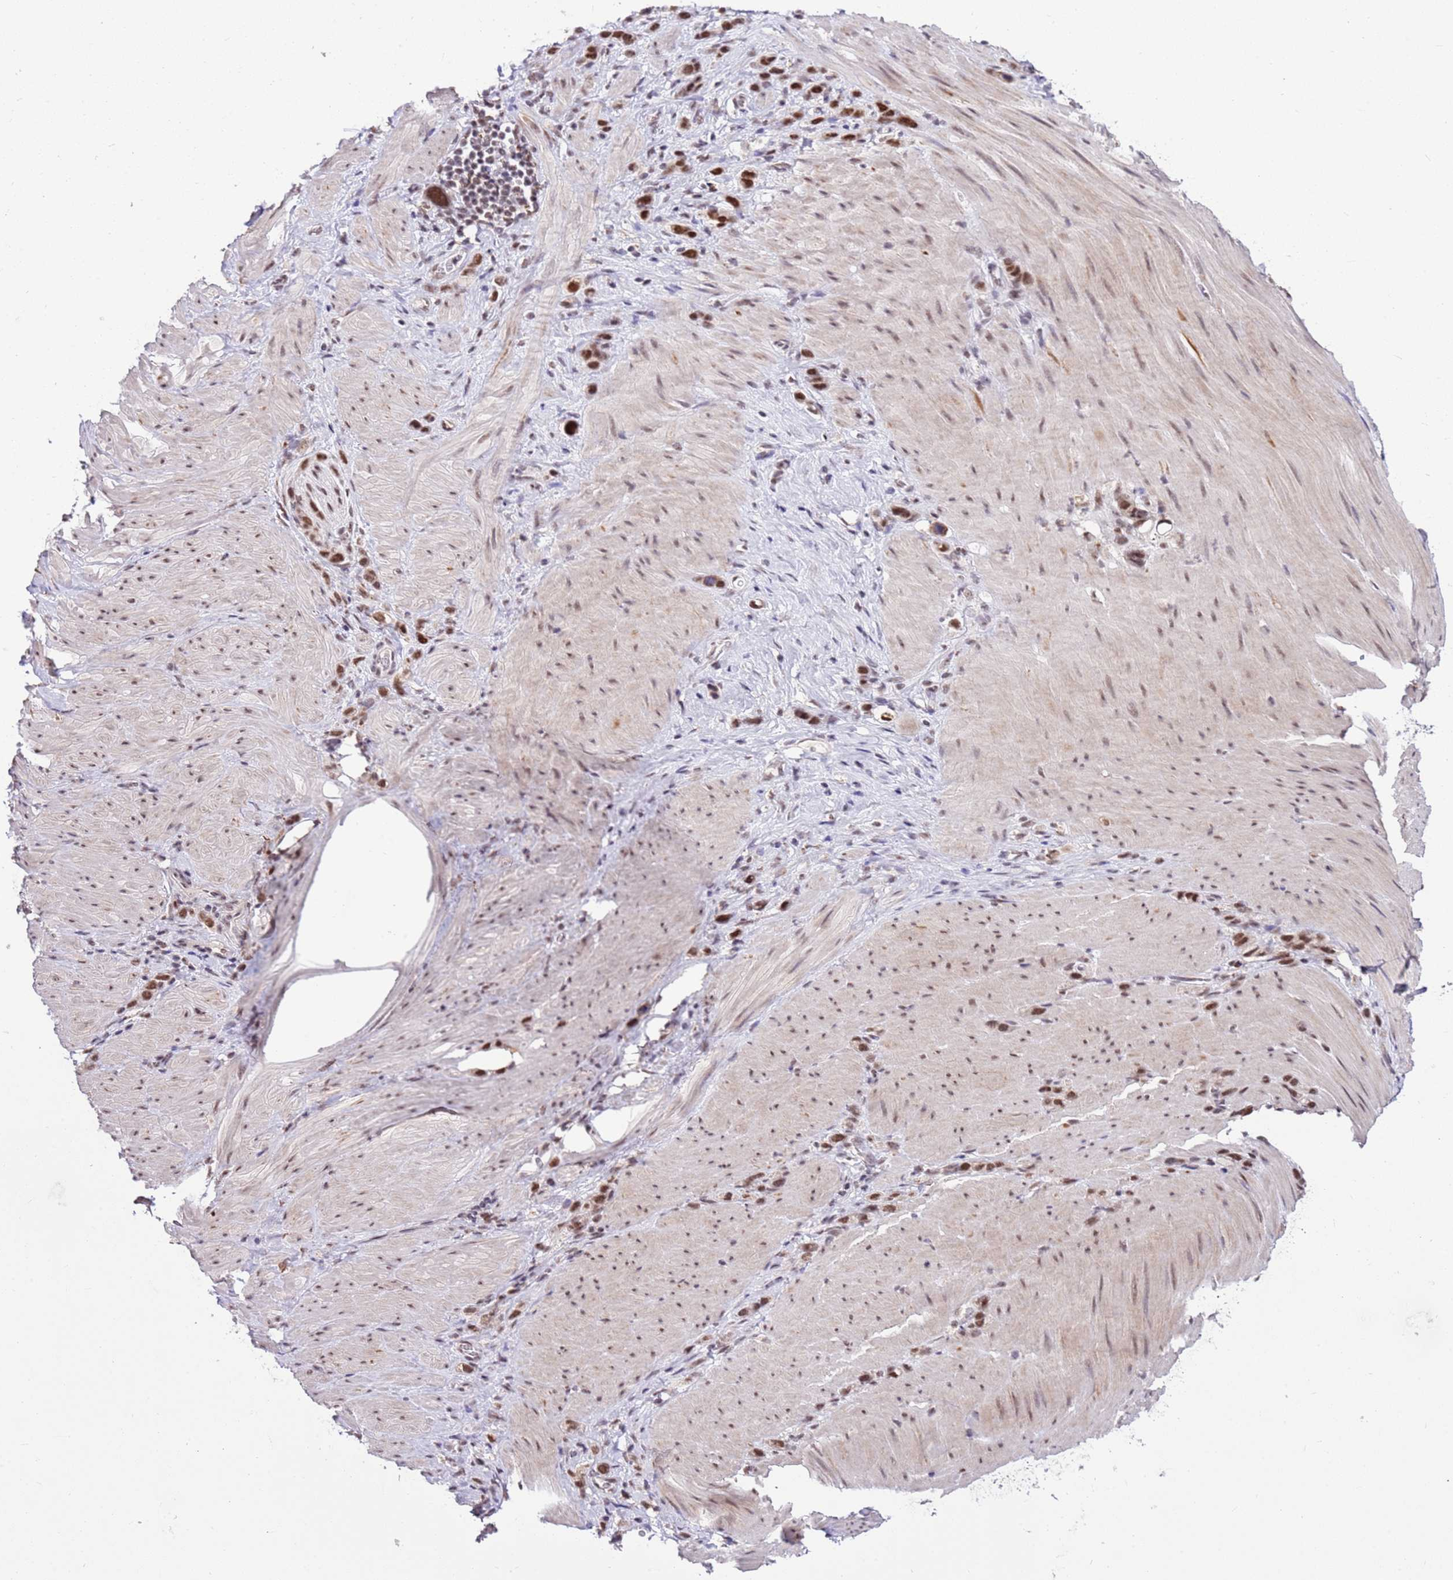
{"staining": {"intensity": "strong", "quantity": ">75%", "location": "nuclear"}, "tissue": "stomach cancer", "cell_type": "Tumor cells", "image_type": "cancer", "snomed": [{"axis": "morphology", "description": "Adenocarcinoma, NOS"}, {"axis": "topography", "description": "Stomach"}], "caption": "The histopathology image demonstrates immunohistochemical staining of adenocarcinoma (stomach). There is strong nuclear positivity is present in approximately >75% of tumor cells. The staining was performed using DAB, with brown indicating positive protein expression. Nuclei are stained blue with hematoxylin.", "gene": "AKAP8L", "patient": {"sex": "female", "age": 65}}